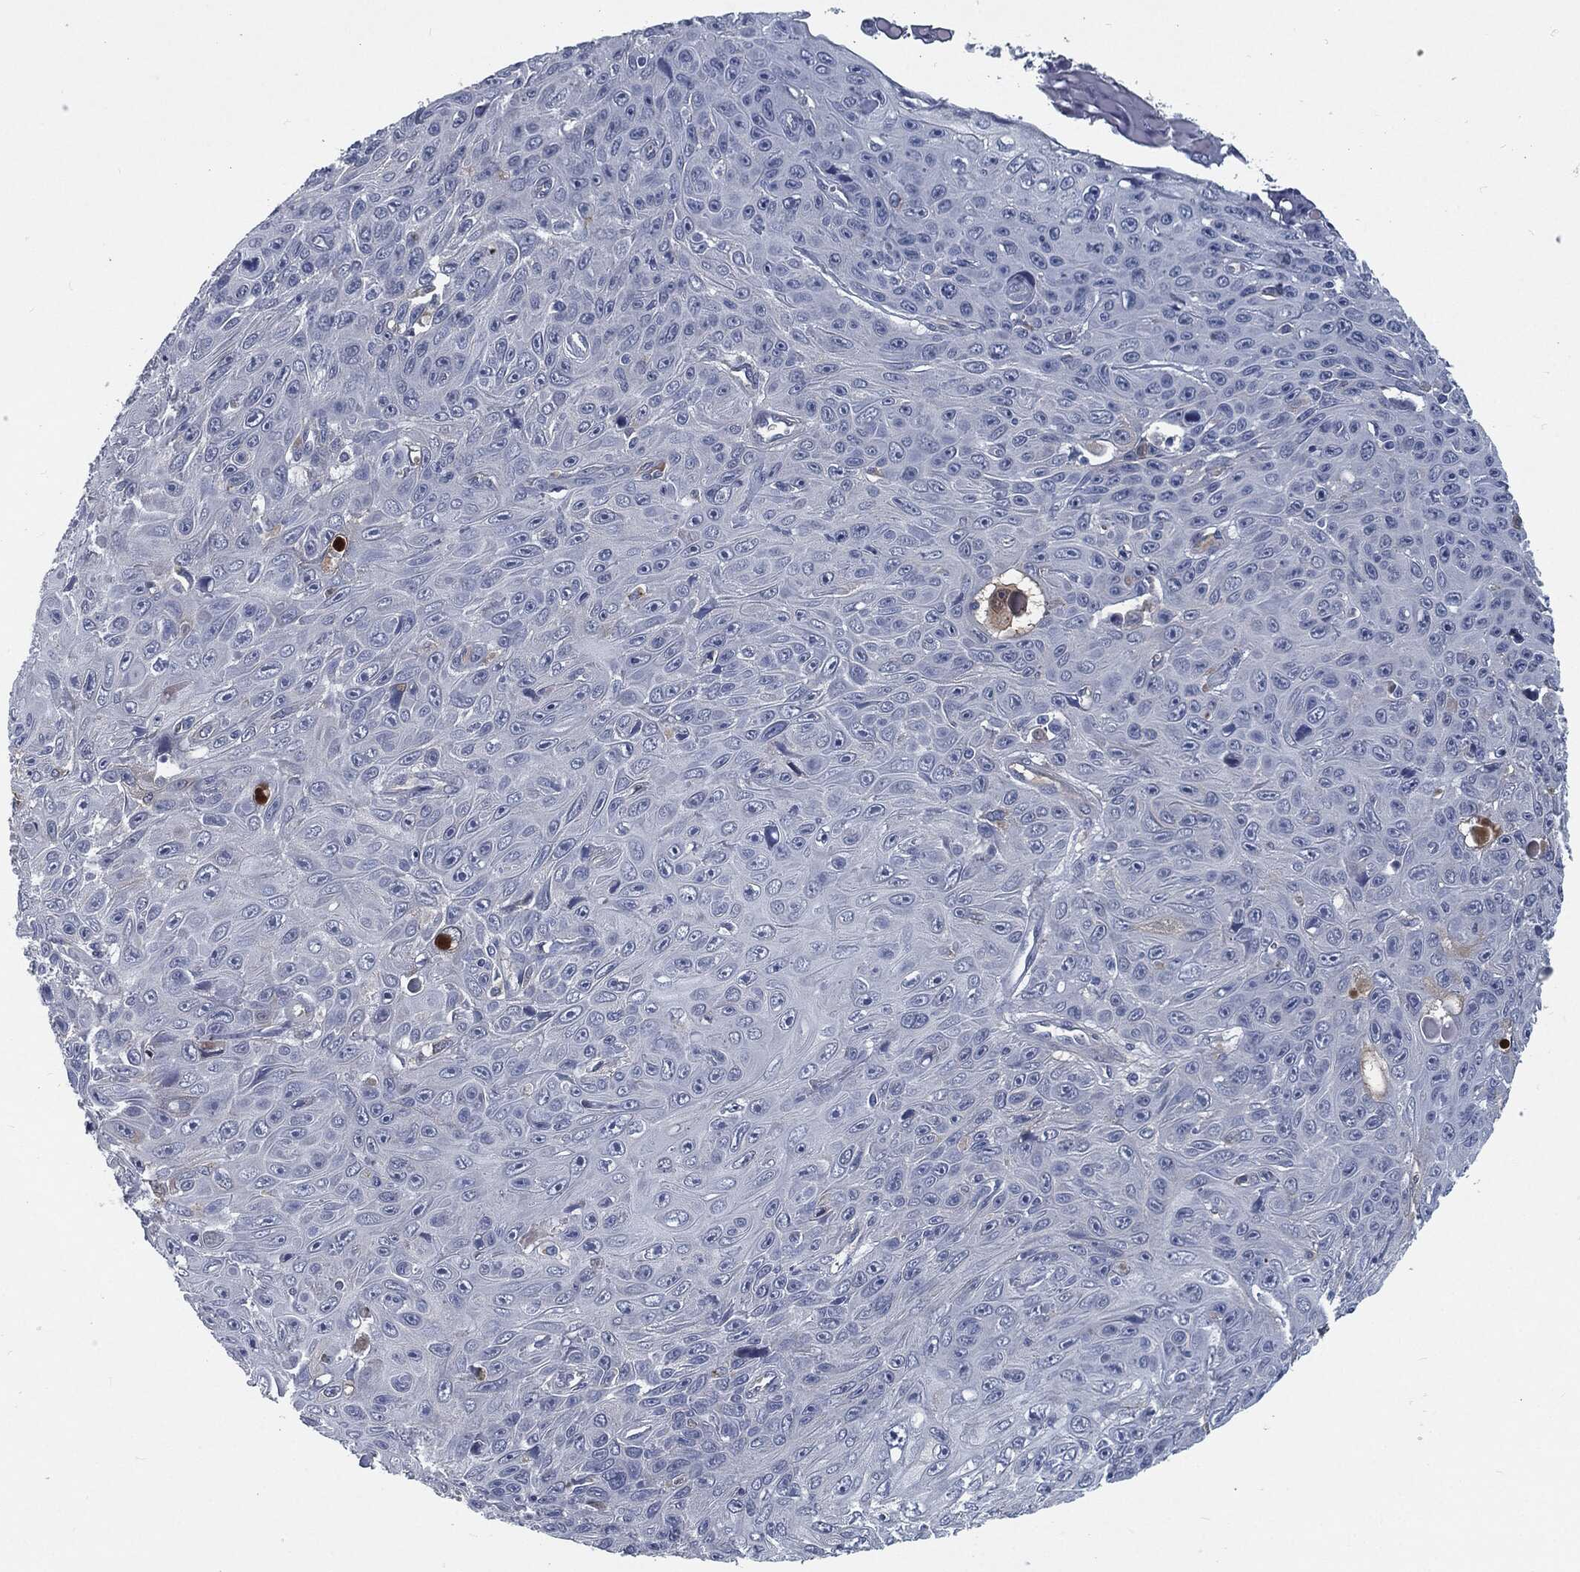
{"staining": {"intensity": "negative", "quantity": "none", "location": "none"}, "tissue": "skin cancer", "cell_type": "Tumor cells", "image_type": "cancer", "snomed": [{"axis": "morphology", "description": "Squamous cell carcinoma, NOS"}, {"axis": "topography", "description": "Skin"}], "caption": "Tumor cells are negative for brown protein staining in skin cancer (squamous cell carcinoma).", "gene": "MST1", "patient": {"sex": "male", "age": 82}}